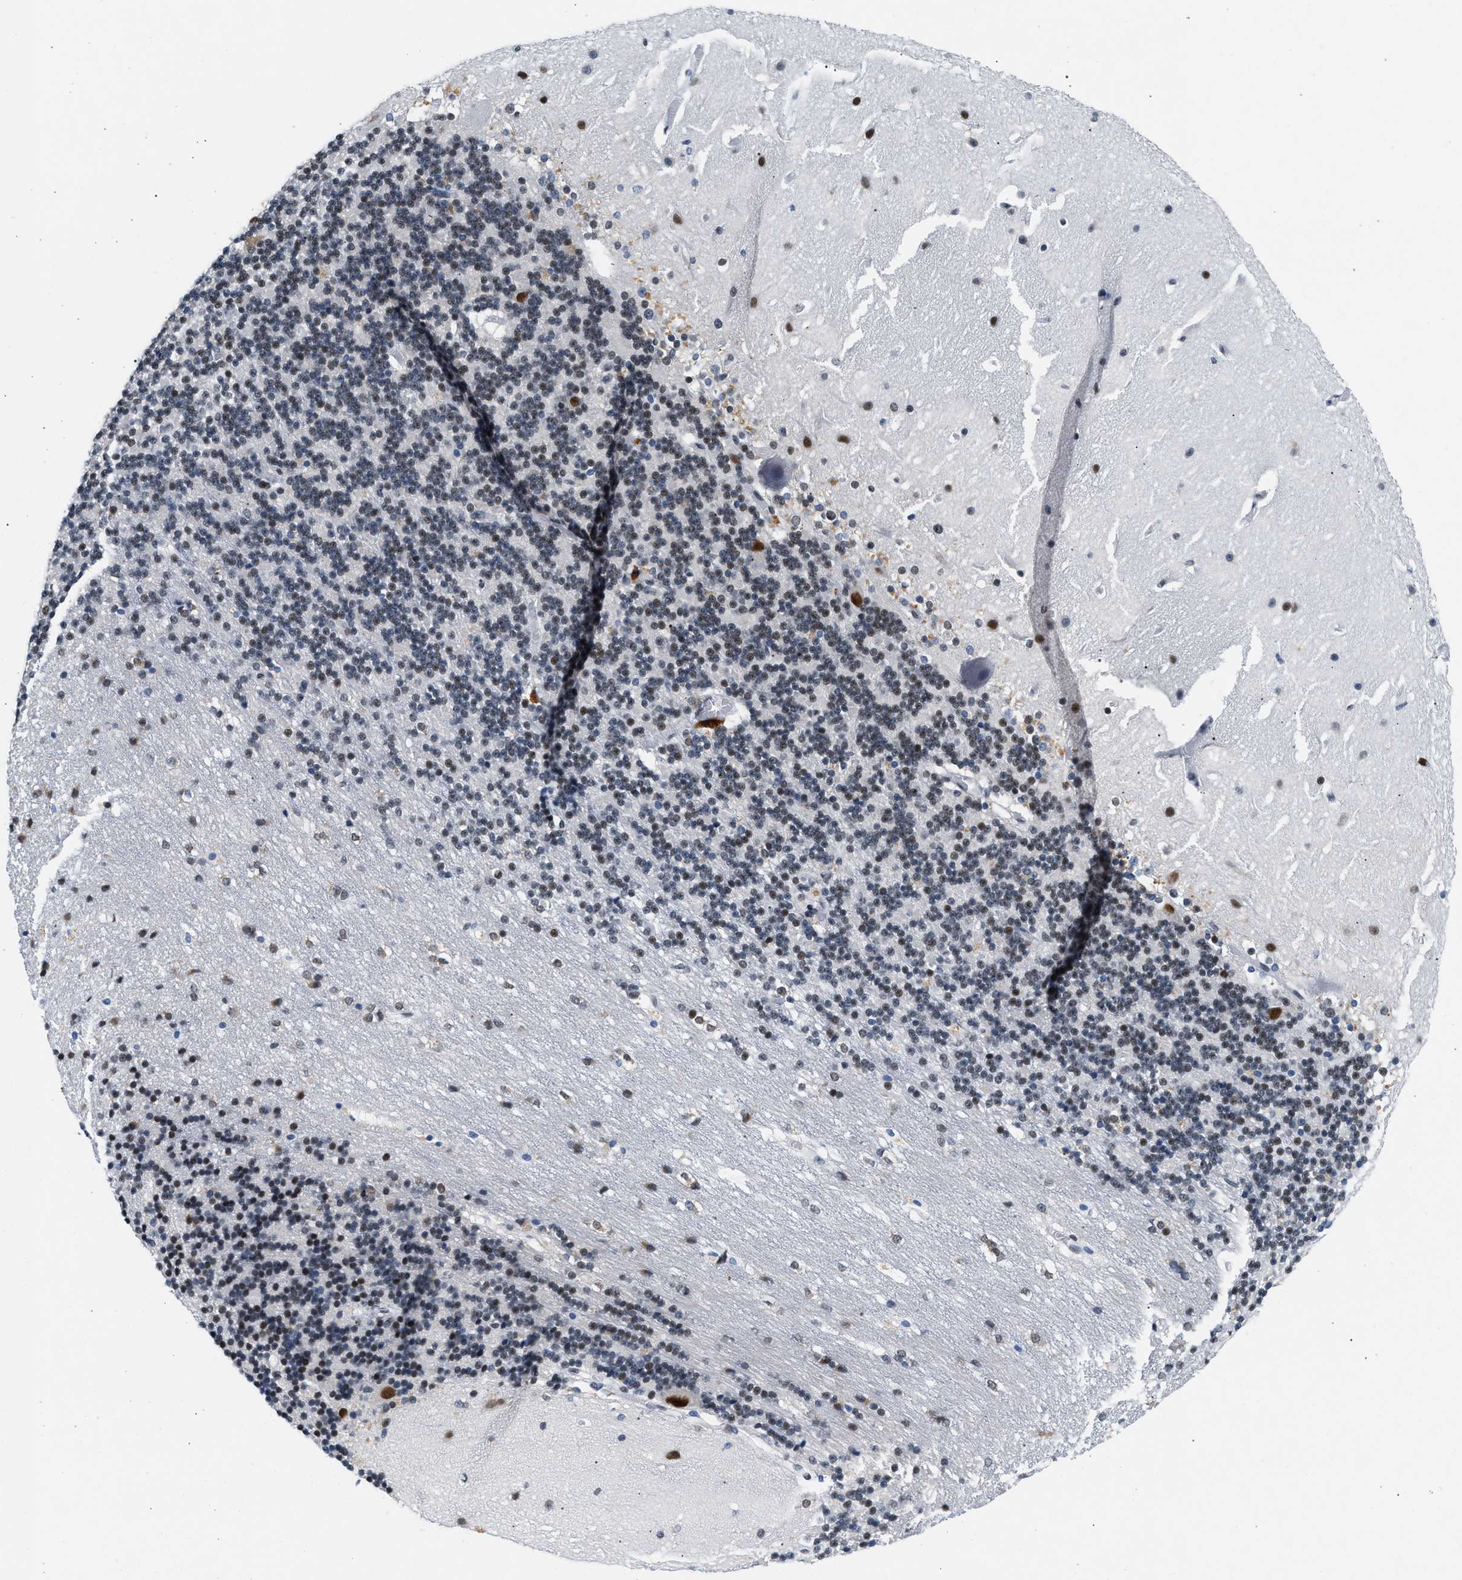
{"staining": {"intensity": "moderate", "quantity": "<25%", "location": "nuclear"}, "tissue": "cerebellum", "cell_type": "Cells in granular layer", "image_type": "normal", "snomed": [{"axis": "morphology", "description": "Normal tissue, NOS"}, {"axis": "topography", "description": "Cerebellum"}], "caption": "The micrograph shows immunohistochemical staining of normal cerebellum. There is moderate nuclear expression is present in approximately <25% of cells in granular layer.", "gene": "ATF2", "patient": {"sex": "female", "age": 19}}